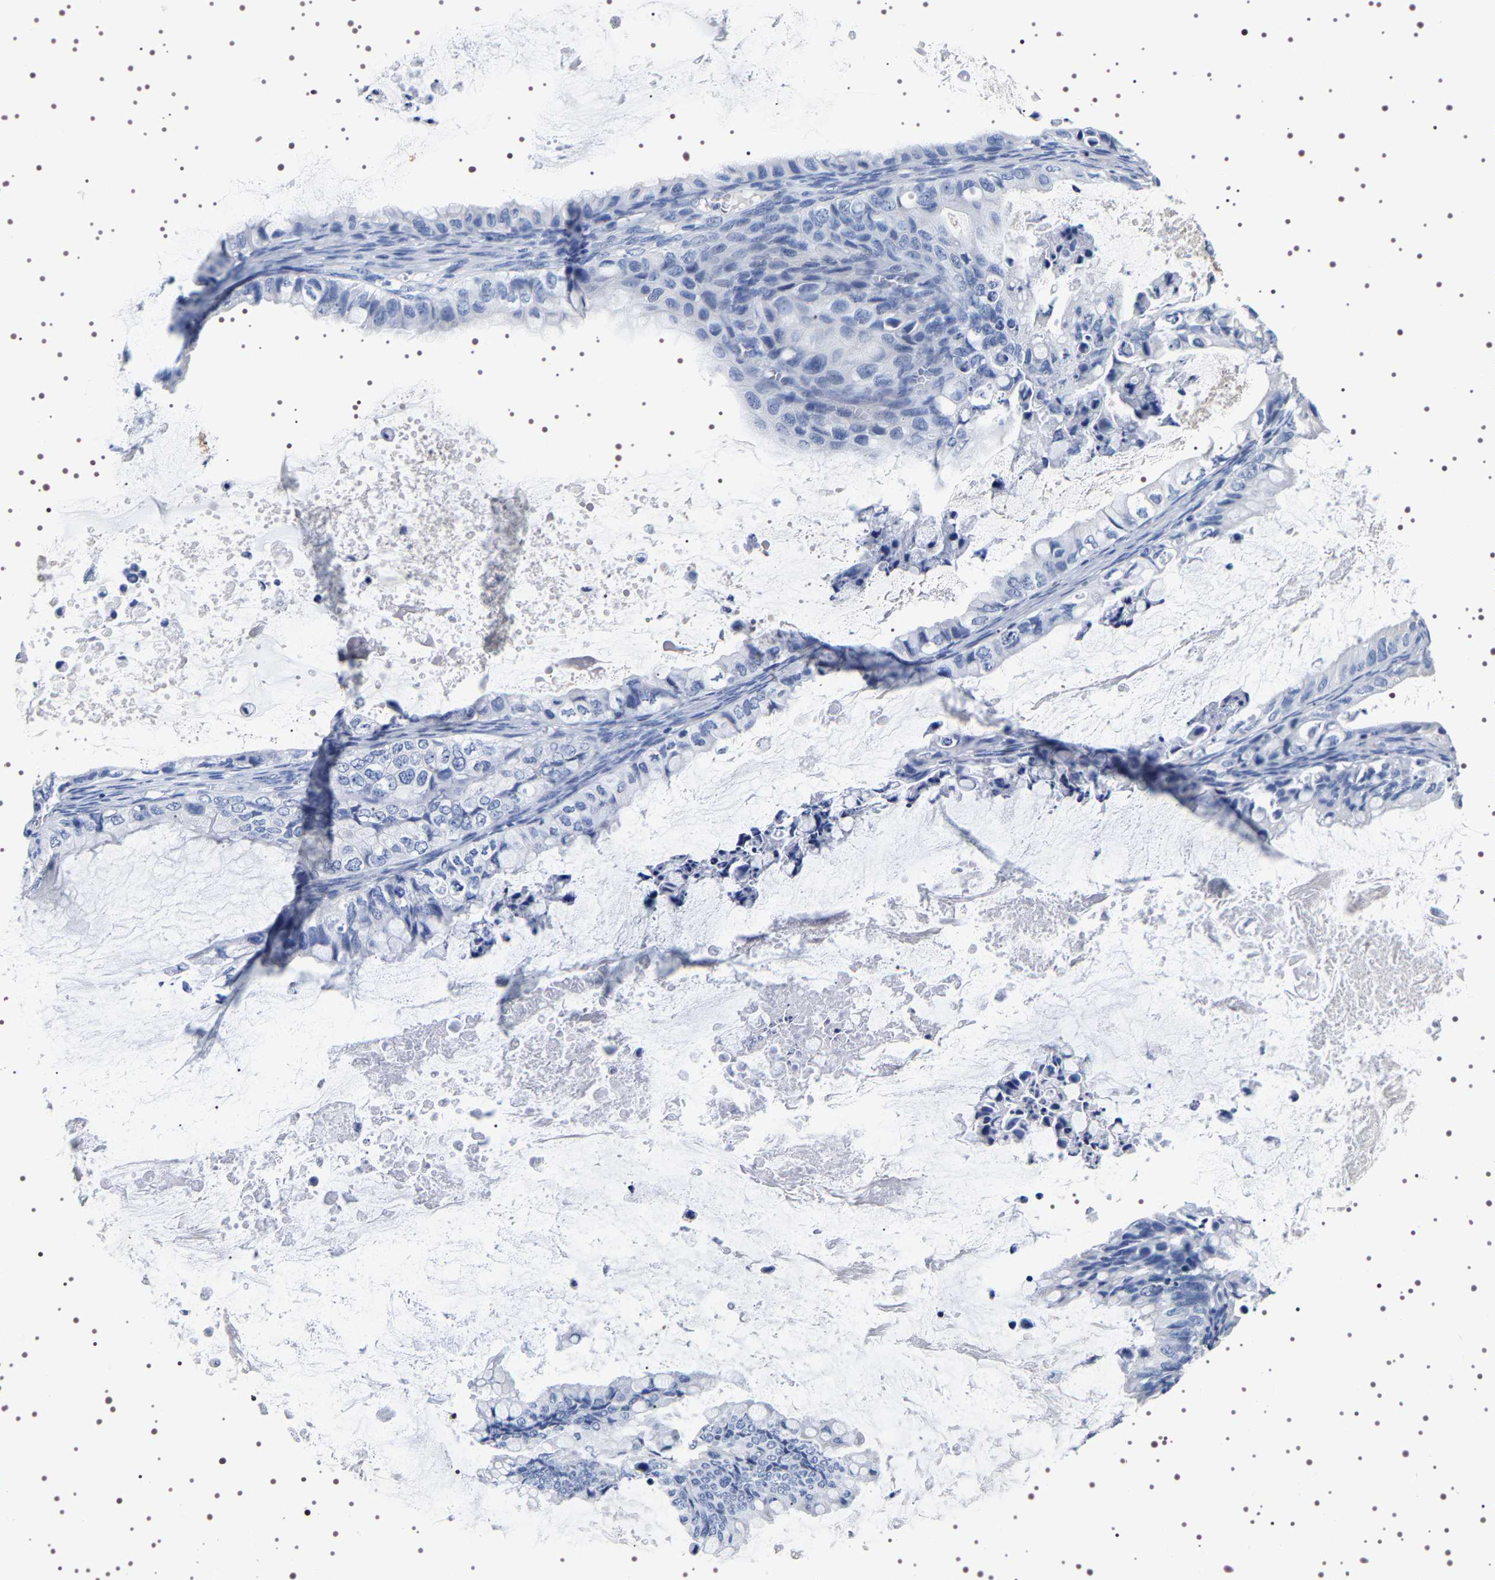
{"staining": {"intensity": "negative", "quantity": "none", "location": "none"}, "tissue": "ovarian cancer", "cell_type": "Tumor cells", "image_type": "cancer", "snomed": [{"axis": "morphology", "description": "Cystadenocarcinoma, mucinous, NOS"}, {"axis": "topography", "description": "Ovary"}], "caption": "Histopathology image shows no significant protein staining in tumor cells of mucinous cystadenocarcinoma (ovarian). (DAB immunohistochemistry (IHC) with hematoxylin counter stain).", "gene": "UBQLN3", "patient": {"sex": "female", "age": 80}}